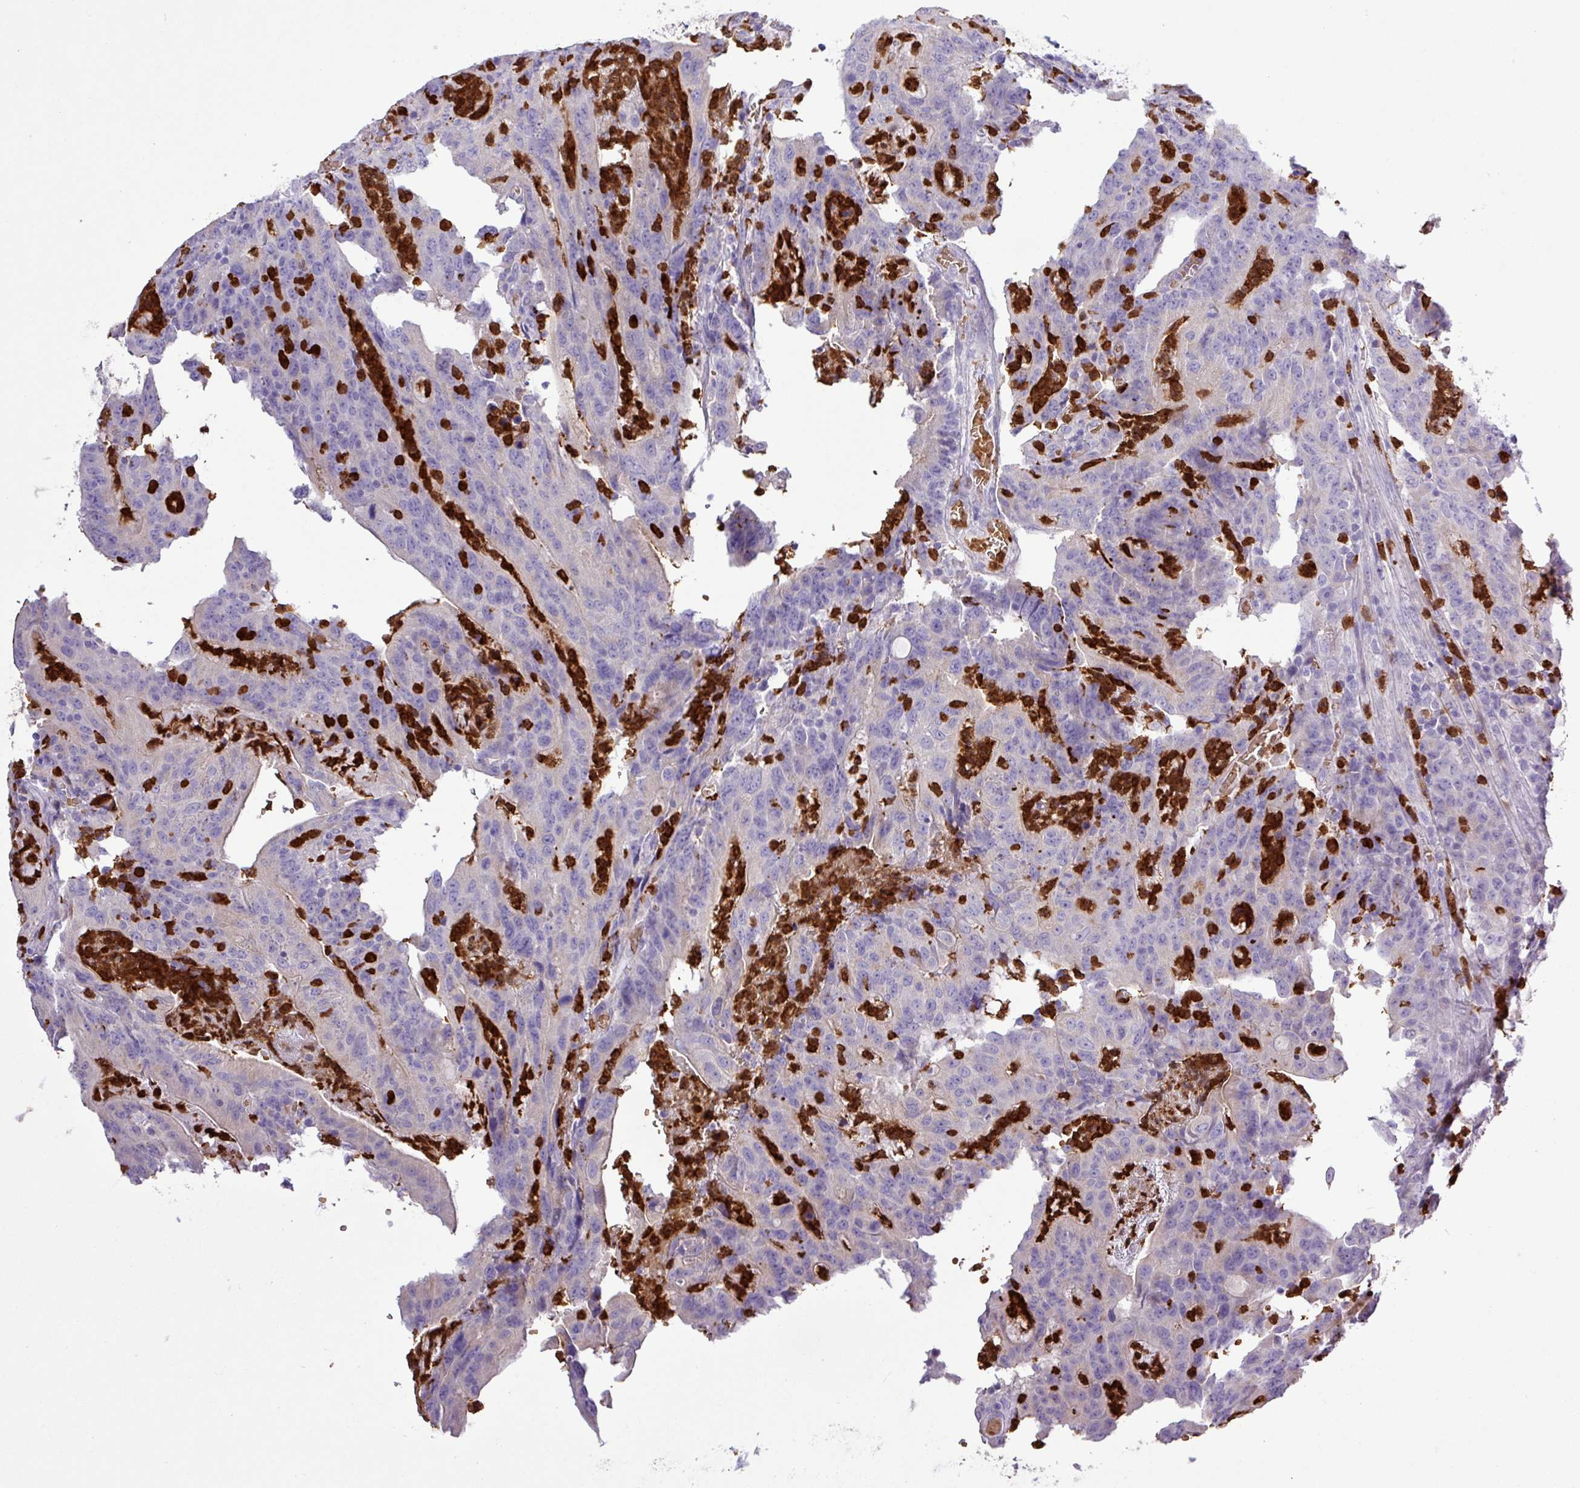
{"staining": {"intensity": "negative", "quantity": "none", "location": "none"}, "tissue": "colorectal cancer", "cell_type": "Tumor cells", "image_type": "cancer", "snomed": [{"axis": "morphology", "description": "Adenocarcinoma, NOS"}, {"axis": "topography", "description": "Colon"}], "caption": "DAB (3,3'-diaminobenzidine) immunohistochemical staining of human colorectal cancer shows no significant positivity in tumor cells. The staining was performed using DAB (3,3'-diaminobenzidine) to visualize the protein expression in brown, while the nuclei were stained in blue with hematoxylin (Magnification: 20x).", "gene": "MGAT4B", "patient": {"sex": "male", "age": 83}}